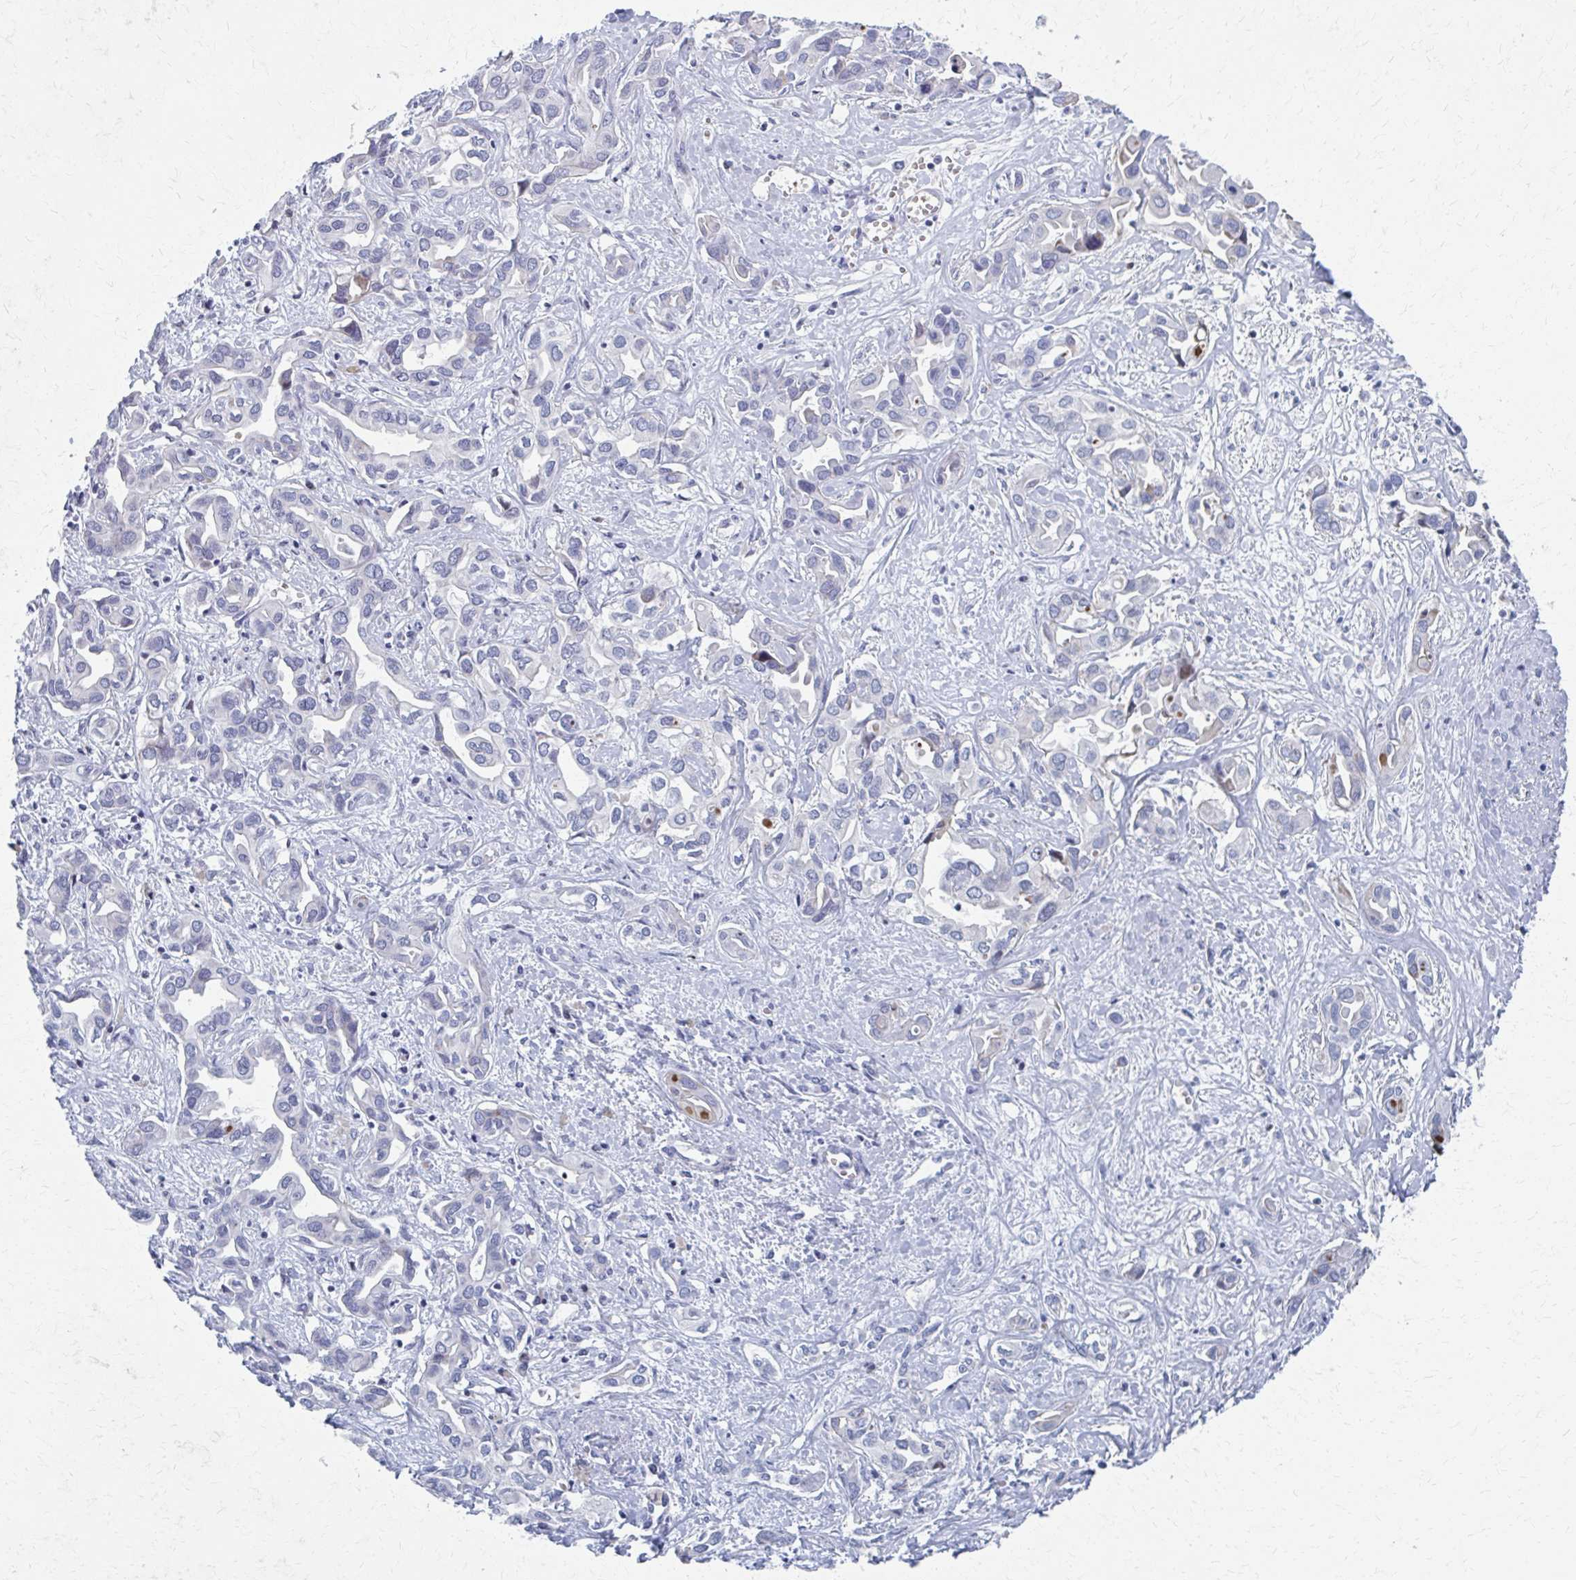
{"staining": {"intensity": "negative", "quantity": "none", "location": "none"}, "tissue": "liver cancer", "cell_type": "Tumor cells", "image_type": "cancer", "snomed": [{"axis": "morphology", "description": "Cholangiocarcinoma"}, {"axis": "topography", "description": "Liver"}], "caption": "Immunohistochemistry of liver cancer (cholangiocarcinoma) reveals no staining in tumor cells. (Immunohistochemistry, brightfield microscopy, high magnification).", "gene": "ABHD16B", "patient": {"sex": "female", "age": 64}}